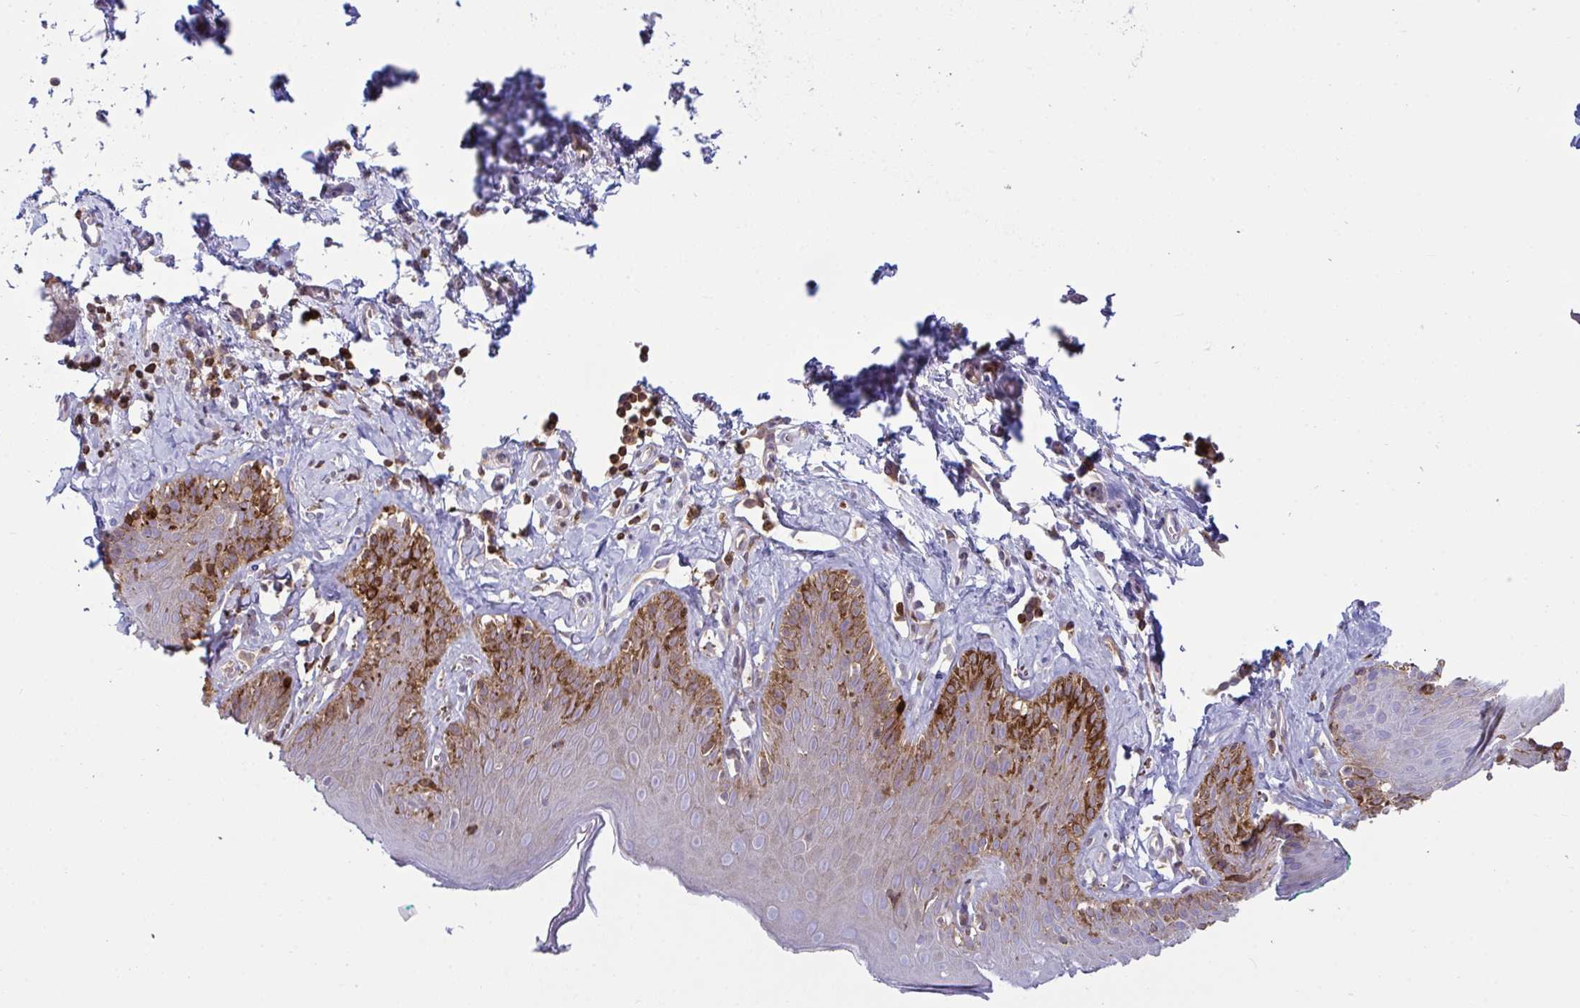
{"staining": {"intensity": "moderate", "quantity": "<25%", "location": "cytoplasmic/membranous"}, "tissue": "skin", "cell_type": "Epidermal cells", "image_type": "normal", "snomed": [{"axis": "morphology", "description": "Normal tissue, NOS"}, {"axis": "topography", "description": "Vulva"}, {"axis": "topography", "description": "Peripheral nerve tissue"}], "caption": "Protein expression by immunohistochemistry (IHC) reveals moderate cytoplasmic/membranous positivity in about <25% of epidermal cells in unremarkable skin.", "gene": "TSC22D3", "patient": {"sex": "female", "age": 66}}